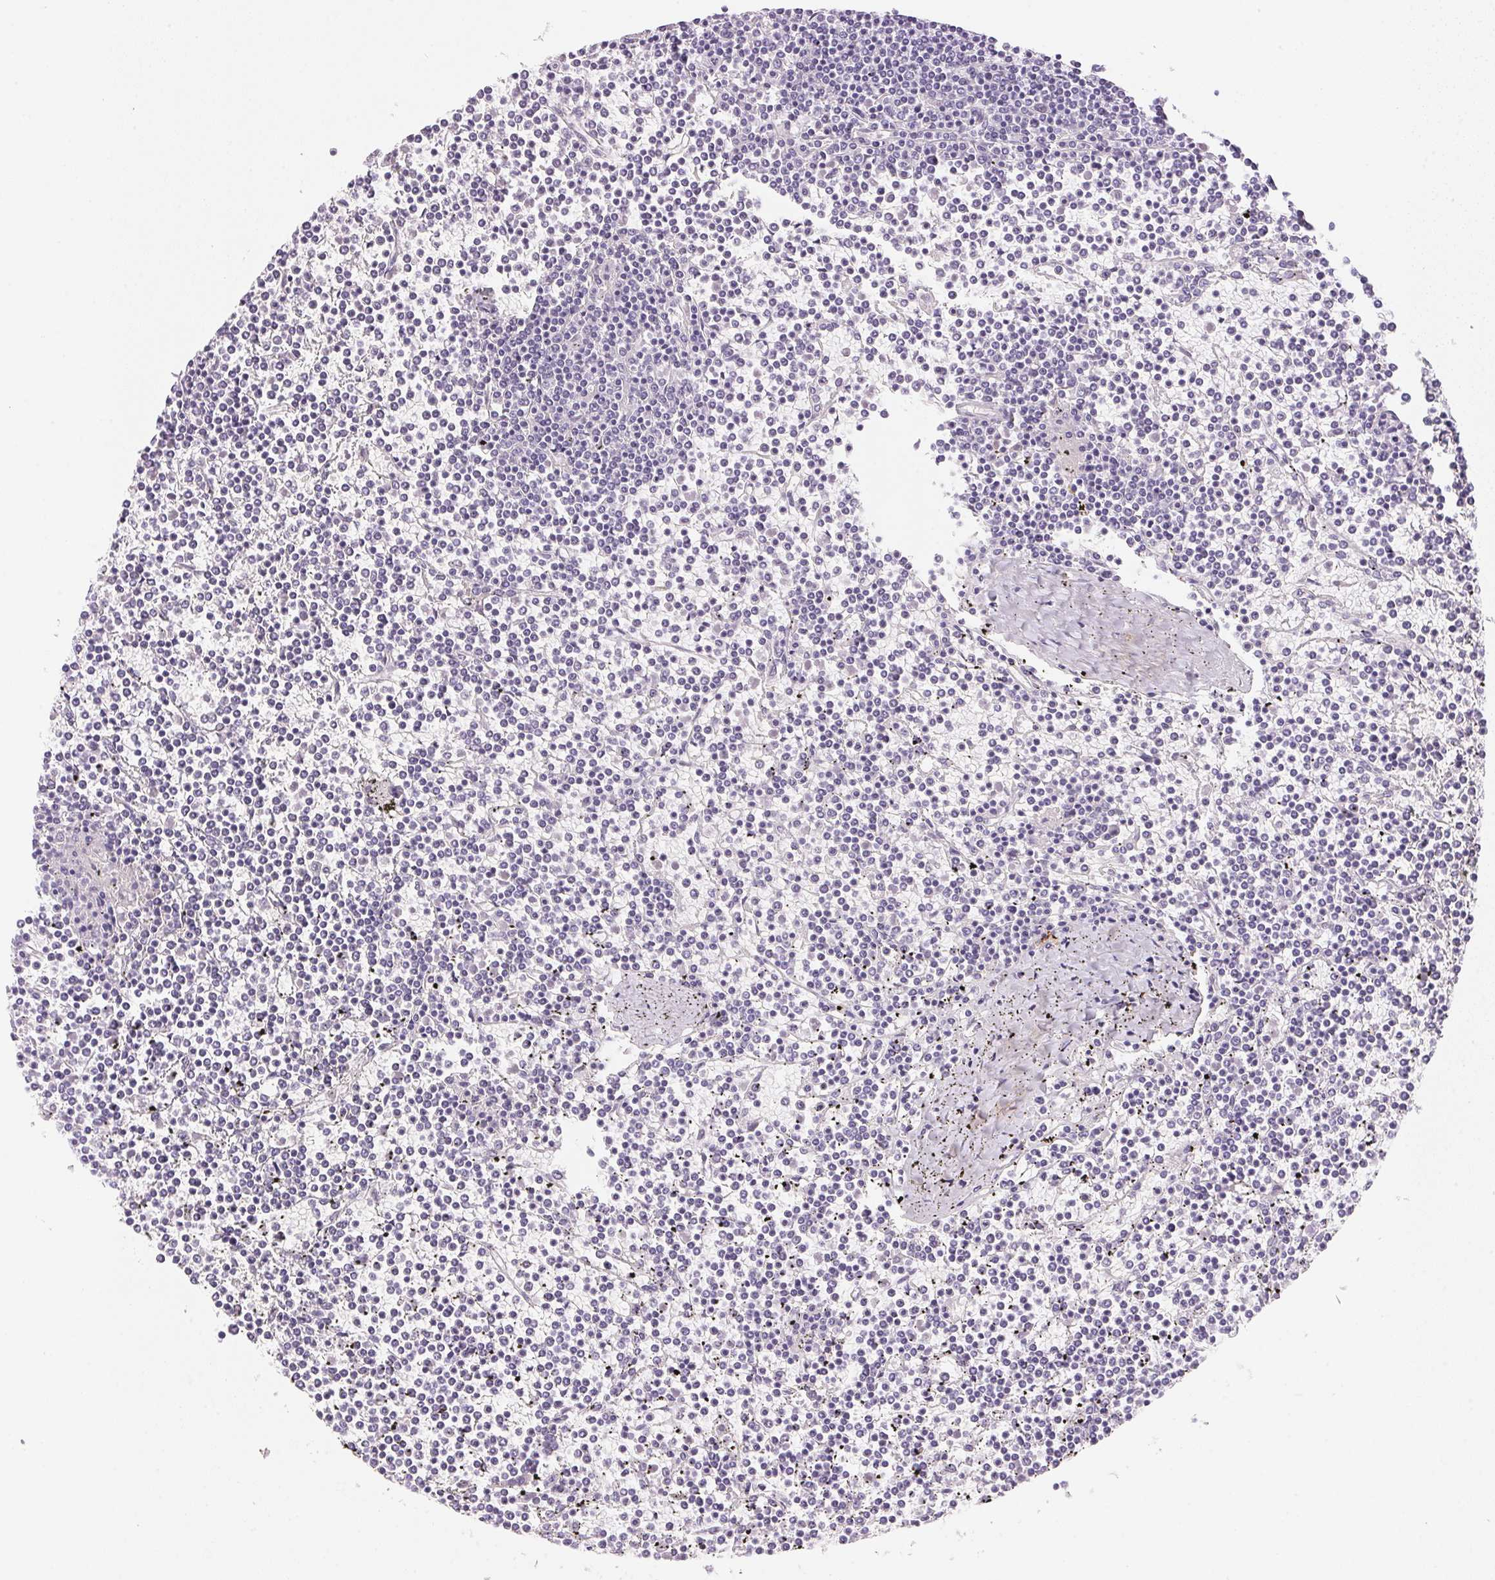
{"staining": {"intensity": "negative", "quantity": "none", "location": "none"}, "tissue": "lymphoma", "cell_type": "Tumor cells", "image_type": "cancer", "snomed": [{"axis": "morphology", "description": "Malignant lymphoma, non-Hodgkin's type, Low grade"}, {"axis": "topography", "description": "Spleen"}], "caption": "Immunohistochemical staining of low-grade malignant lymphoma, non-Hodgkin's type shows no significant staining in tumor cells.", "gene": "SMTN", "patient": {"sex": "female", "age": 19}}